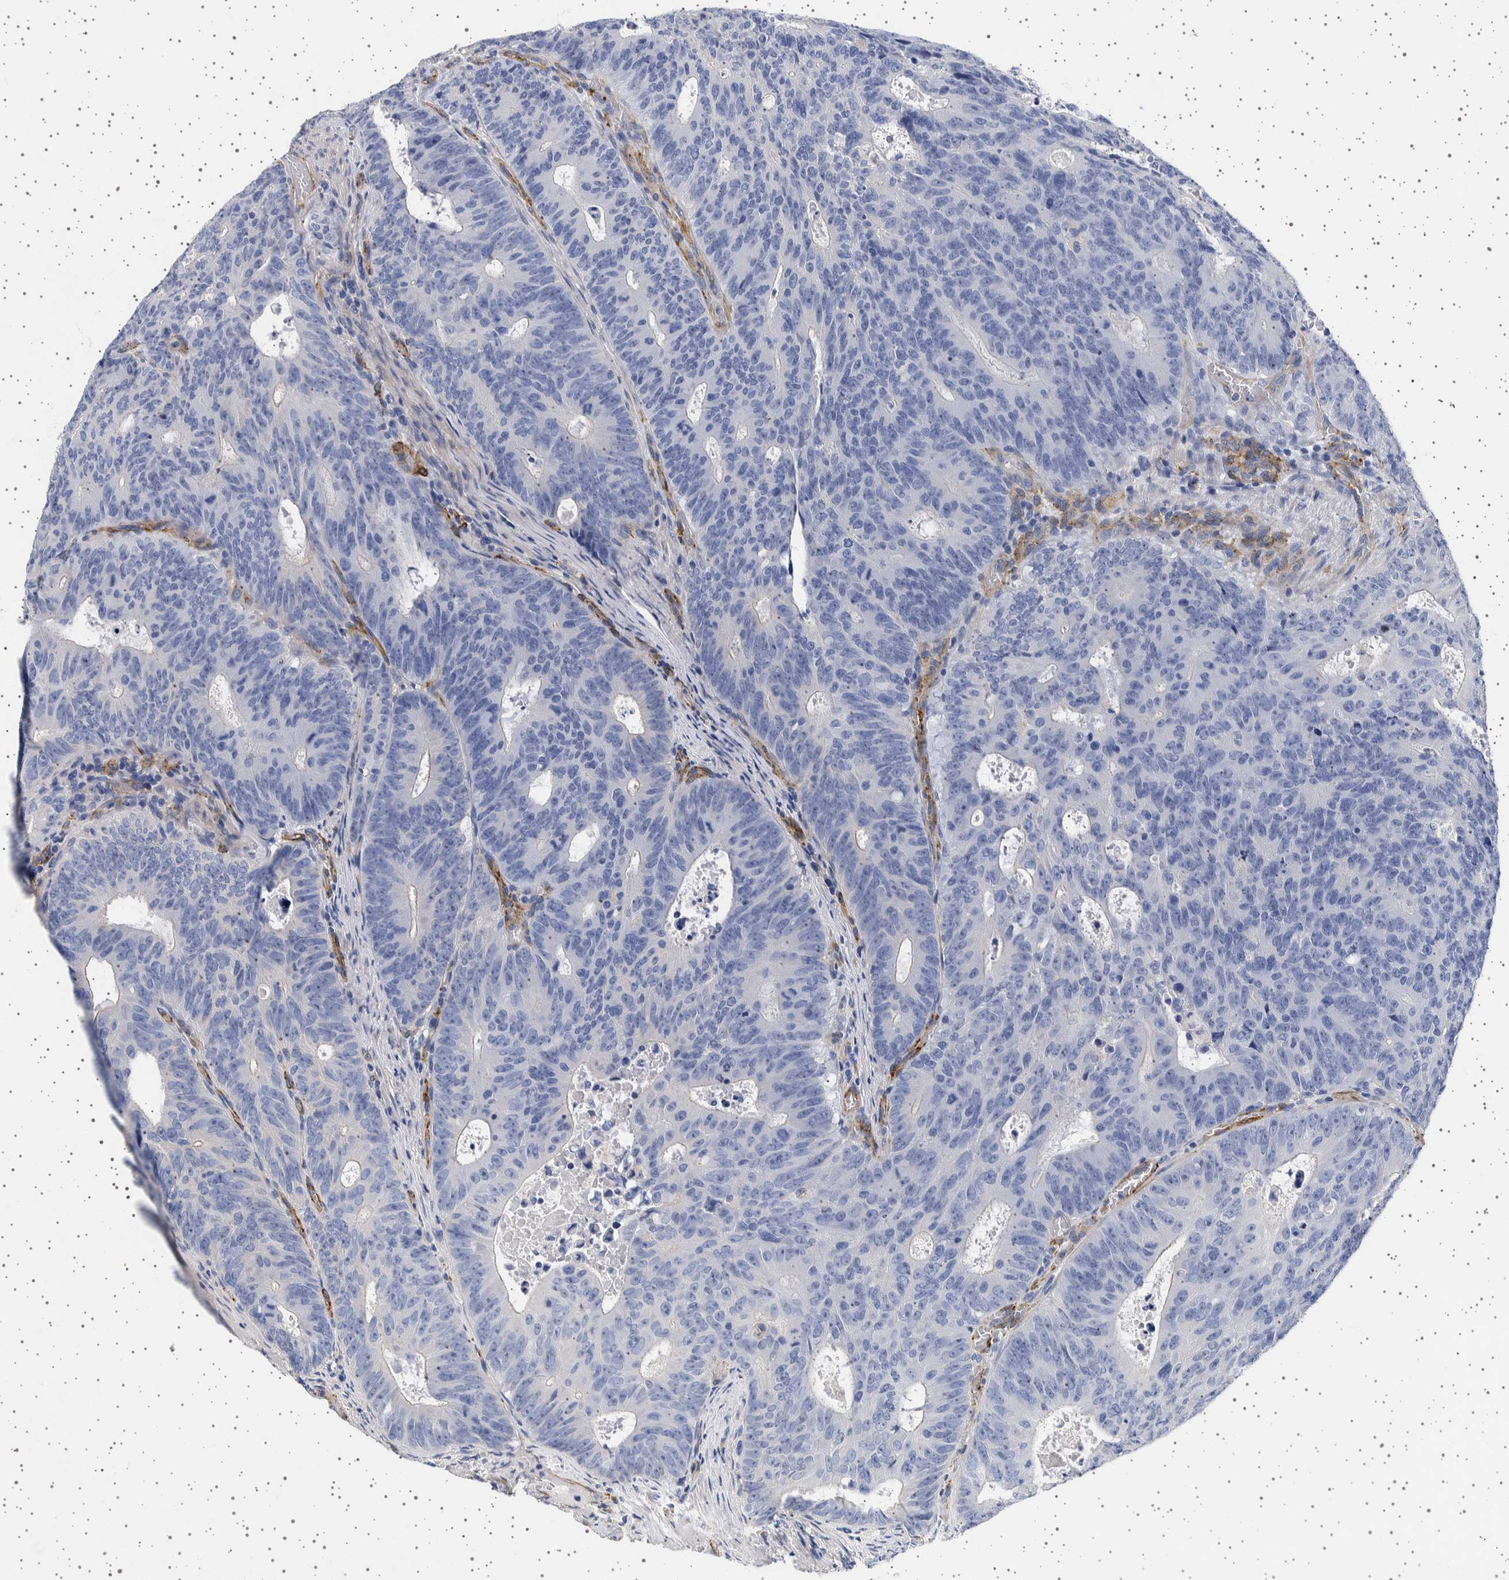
{"staining": {"intensity": "negative", "quantity": "none", "location": "none"}, "tissue": "colorectal cancer", "cell_type": "Tumor cells", "image_type": "cancer", "snomed": [{"axis": "morphology", "description": "Adenocarcinoma, NOS"}, {"axis": "topography", "description": "Colon"}], "caption": "Immunohistochemical staining of adenocarcinoma (colorectal) reveals no significant expression in tumor cells.", "gene": "SEPTIN4", "patient": {"sex": "male", "age": 87}}